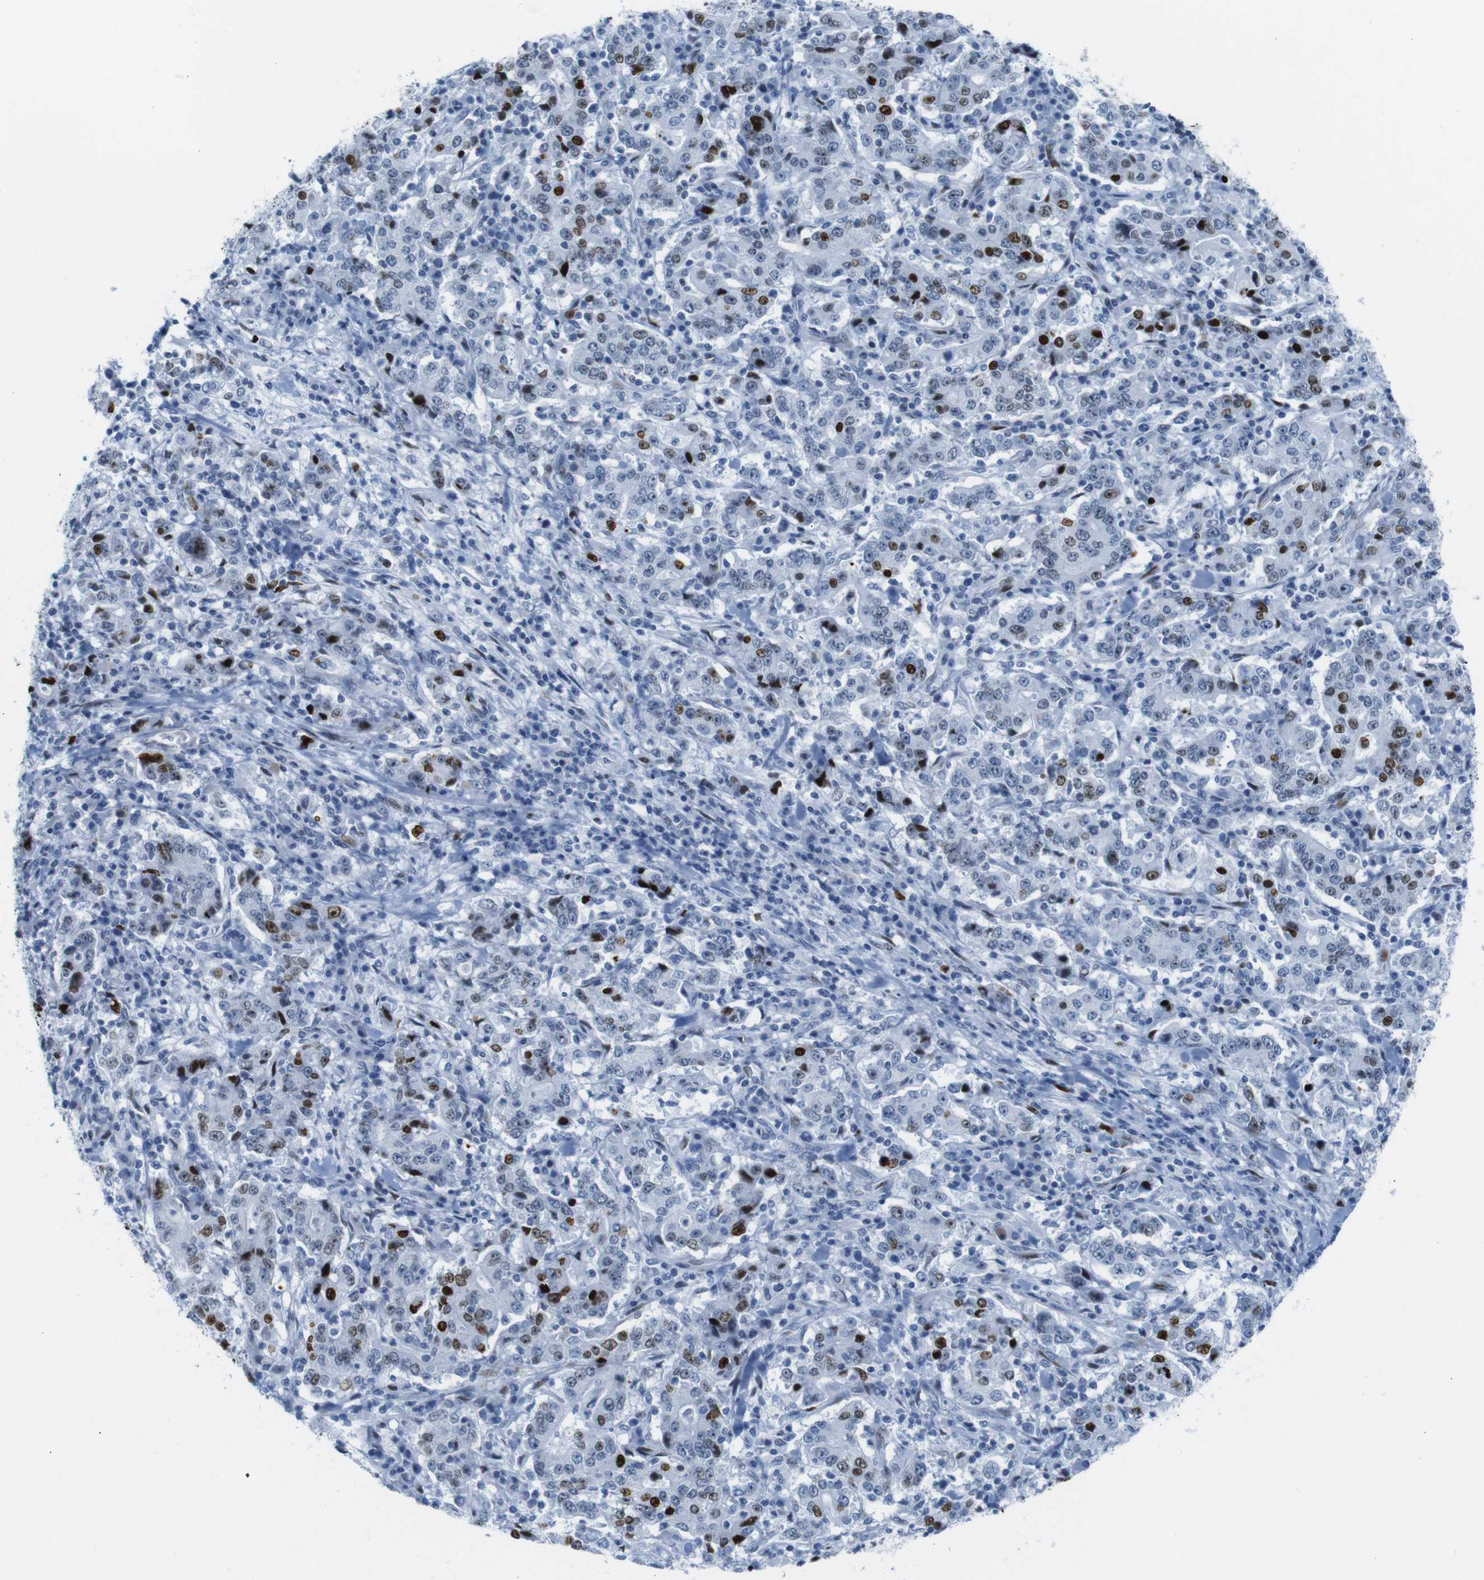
{"staining": {"intensity": "strong", "quantity": "25%-75%", "location": "nuclear"}, "tissue": "stomach cancer", "cell_type": "Tumor cells", "image_type": "cancer", "snomed": [{"axis": "morphology", "description": "Normal tissue, NOS"}, {"axis": "morphology", "description": "Adenocarcinoma, NOS"}, {"axis": "topography", "description": "Stomach, upper"}, {"axis": "topography", "description": "Stomach"}], "caption": "The immunohistochemical stain shows strong nuclear positivity in tumor cells of stomach cancer tissue.", "gene": "NPIPB15", "patient": {"sex": "male", "age": 59}}